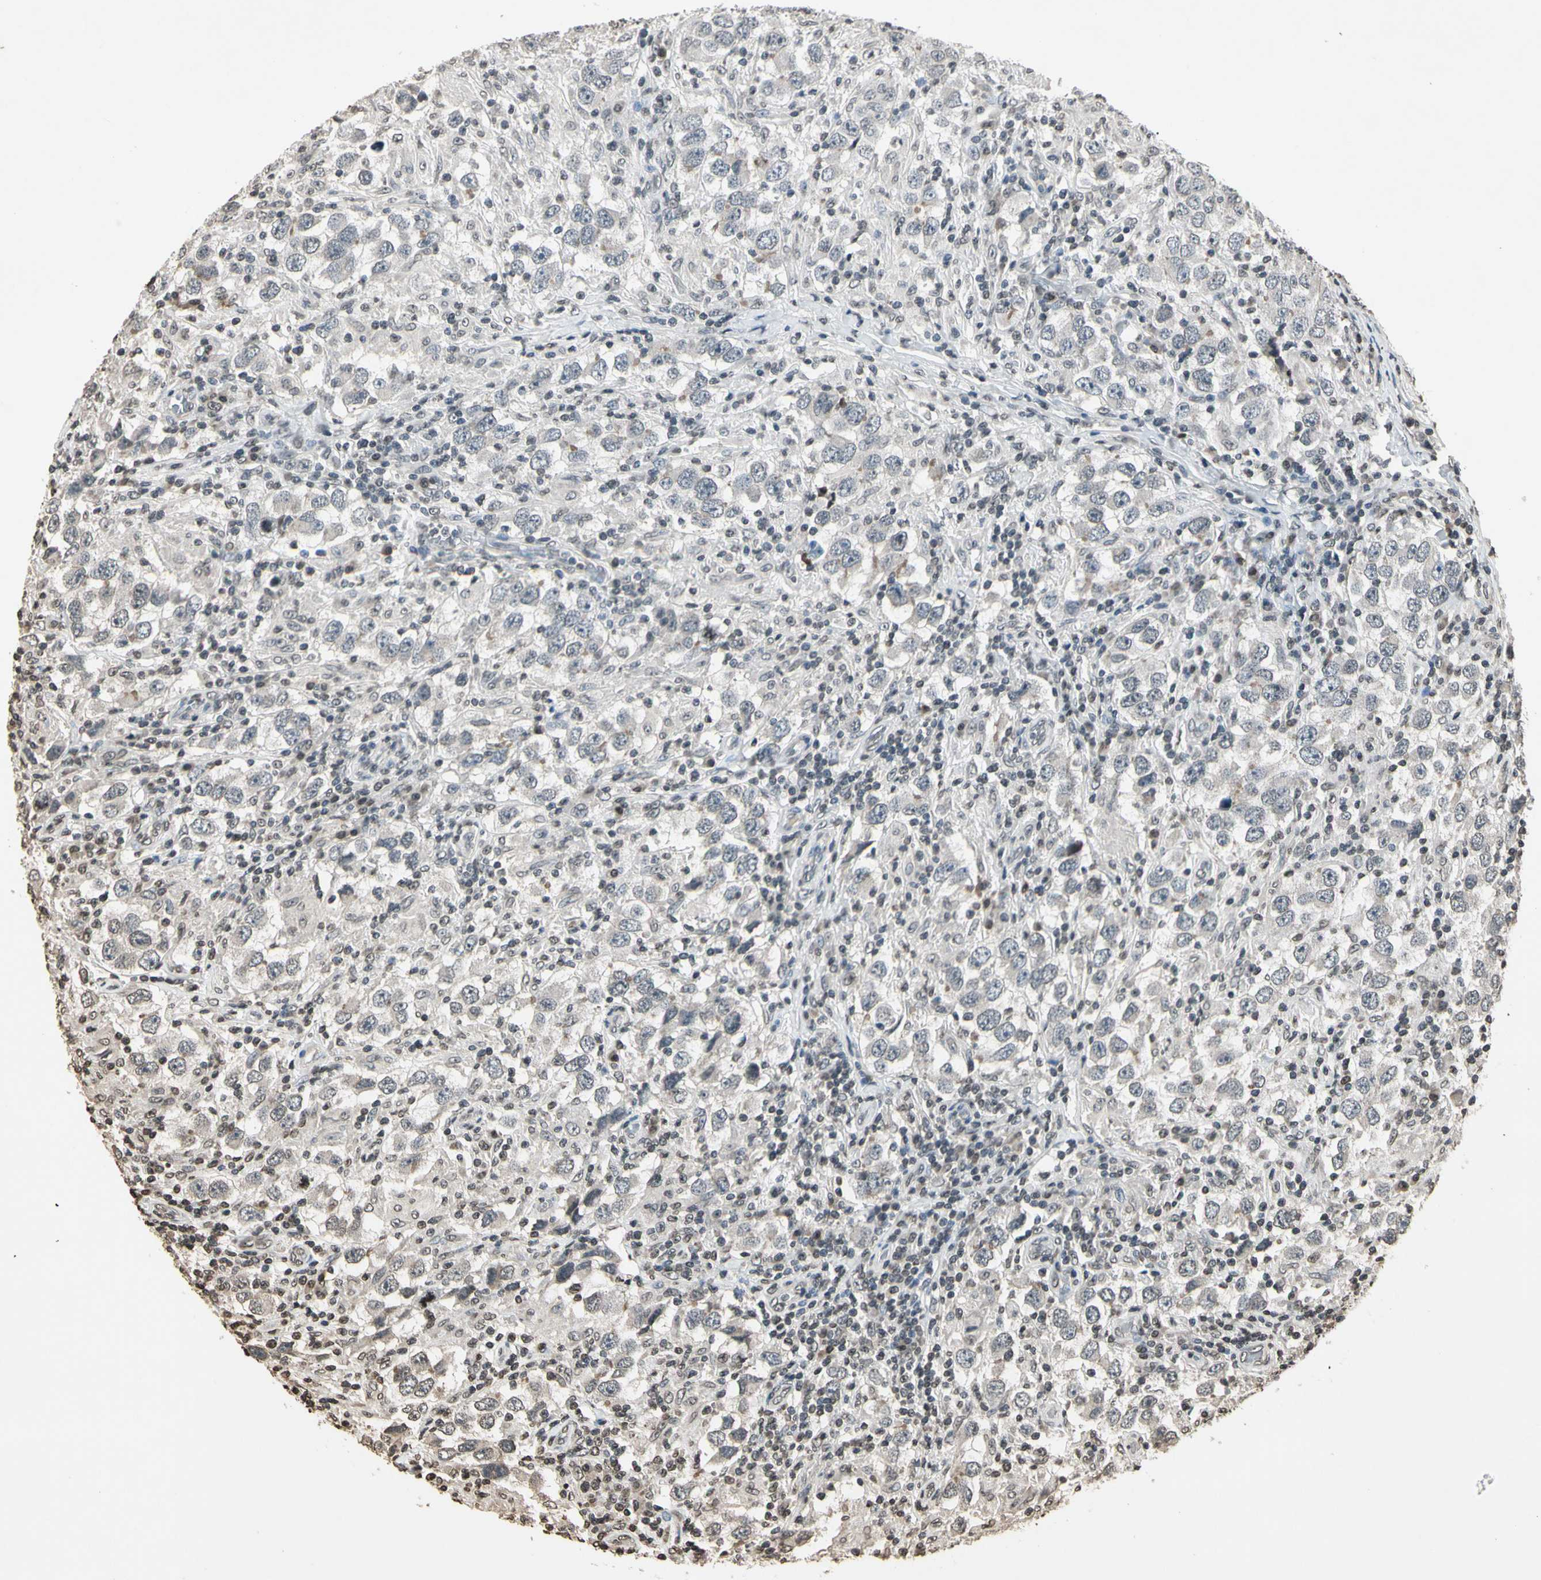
{"staining": {"intensity": "negative", "quantity": "none", "location": "none"}, "tissue": "testis cancer", "cell_type": "Tumor cells", "image_type": "cancer", "snomed": [{"axis": "morphology", "description": "Carcinoma, Embryonal, NOS"}, {"axis": "topography", "description": "Testis"}], "caption": "The histopathology image displays no significant expression in tumor cells of testis embryonal carcinoma.", "gene": "TOP1", "patient": {"sex": "male", "age": 21}}